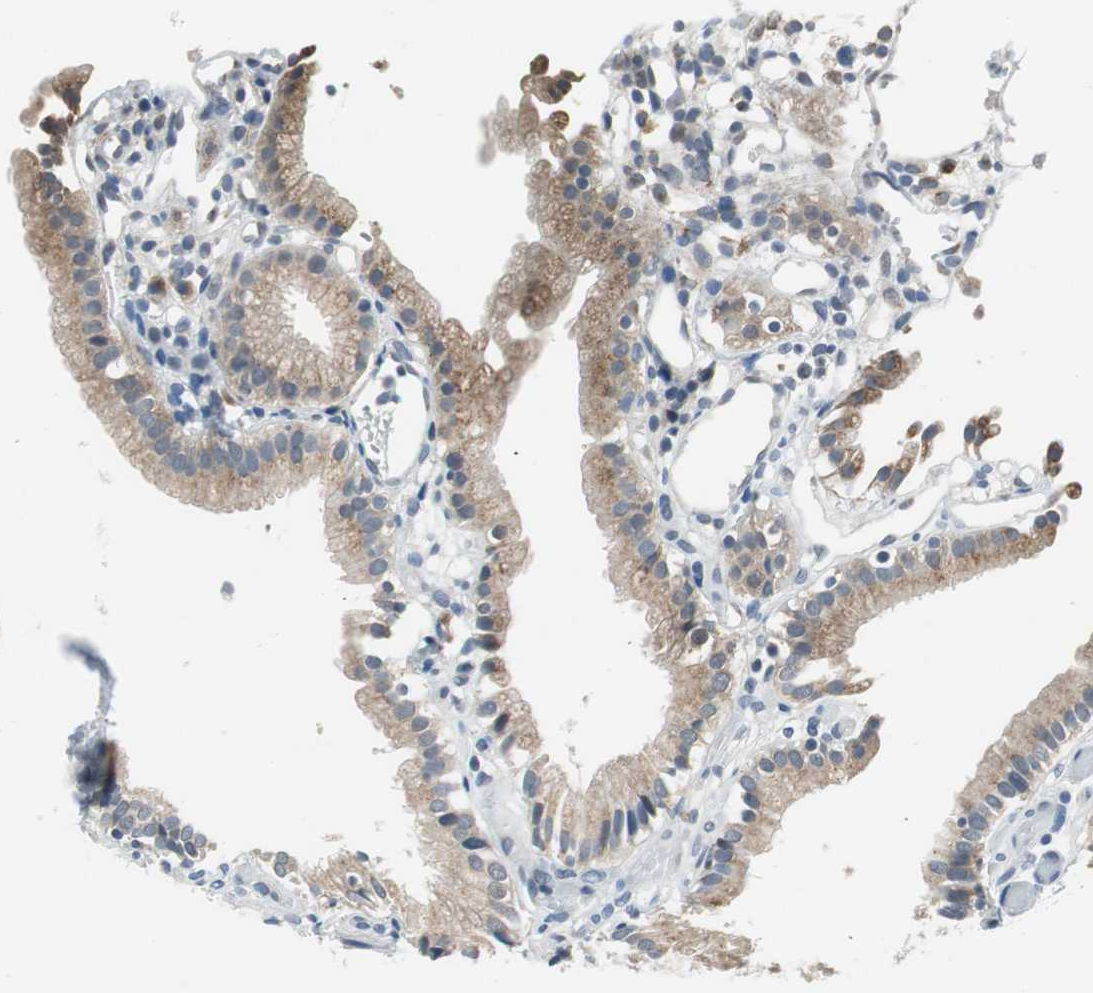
{"staining": {"intensity": "moderate", "quantity": ">75%", "location": "cytoplasmic/membranous"}, "tissue": "gallbladder", "cell_type": "Glandular cells", "image_type": "normal", "snomed": [{"axis": "morphology", "description": "Normal tissue, NOS"}, {"axis": "topography", "description": "Gallbladder"}], "caption": "A histopathology image showing moderate cytoplasmic/membranous expression in approximately >75% of glandular cells in benign gallbladder, as visualized by brown immunohistochemical staining.", "gene": "PLAA", "patient": {"sex": "male", "age": 65}}